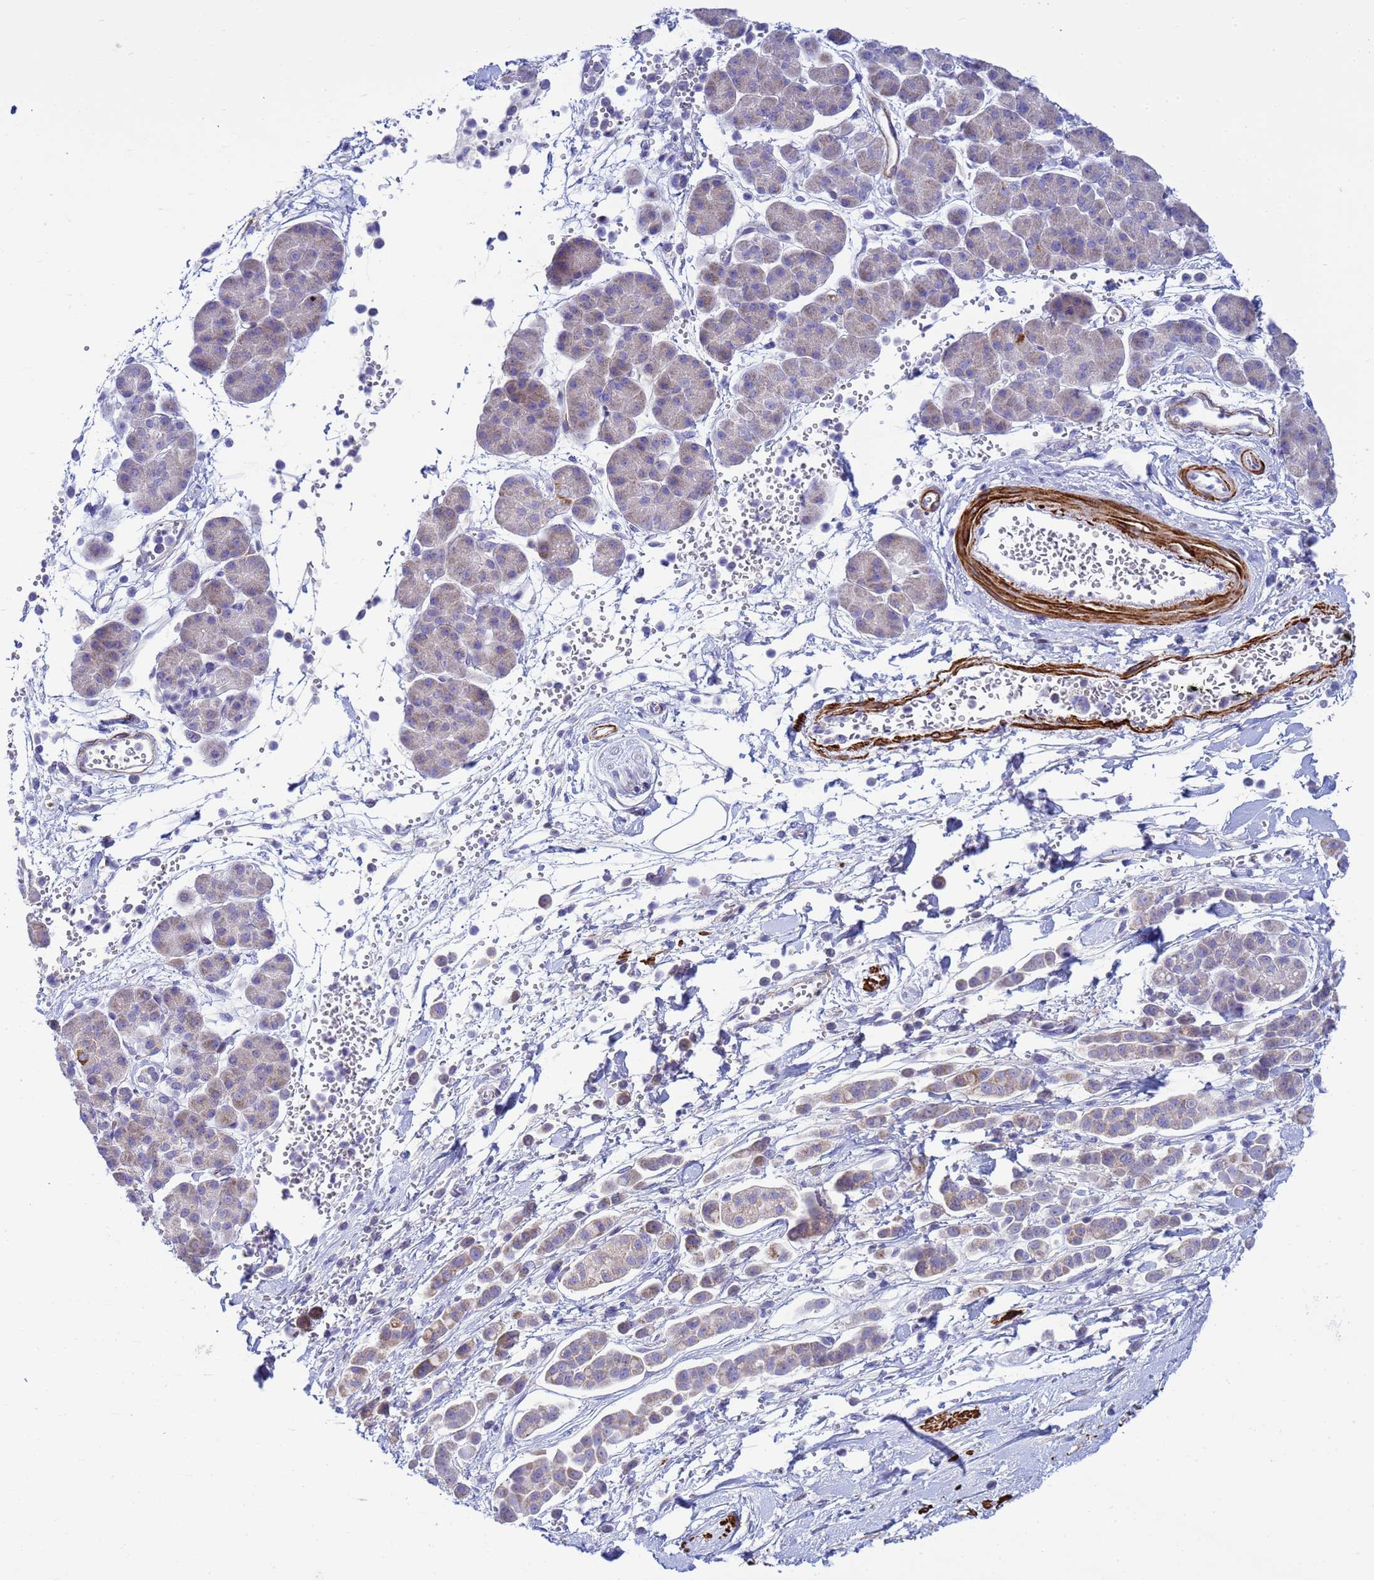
{"staining": {"intensity": "weak", "quantity": "<25%", "location": "cytoplasmic/membranous"}, "tissue": "pancreatic cancer", "cell_type": "Tumor cells", "image_type": "cancer", "snomed": [{"axis": "morphology", "description": "Normal tissue, NOS"}, {"axis": "morphology", "description": "Adenocarcinoma, NOS"}, {"axis": "topography", "description": "Pancreas"}], "caption": "Immunohistochemistry photomicrograph of pancreatic cancer stained for a protein (brown), which demonstrates no staining in tumor cells.", "gene": "P2RX7", "patient": {"sex": "female", "age": 64}}